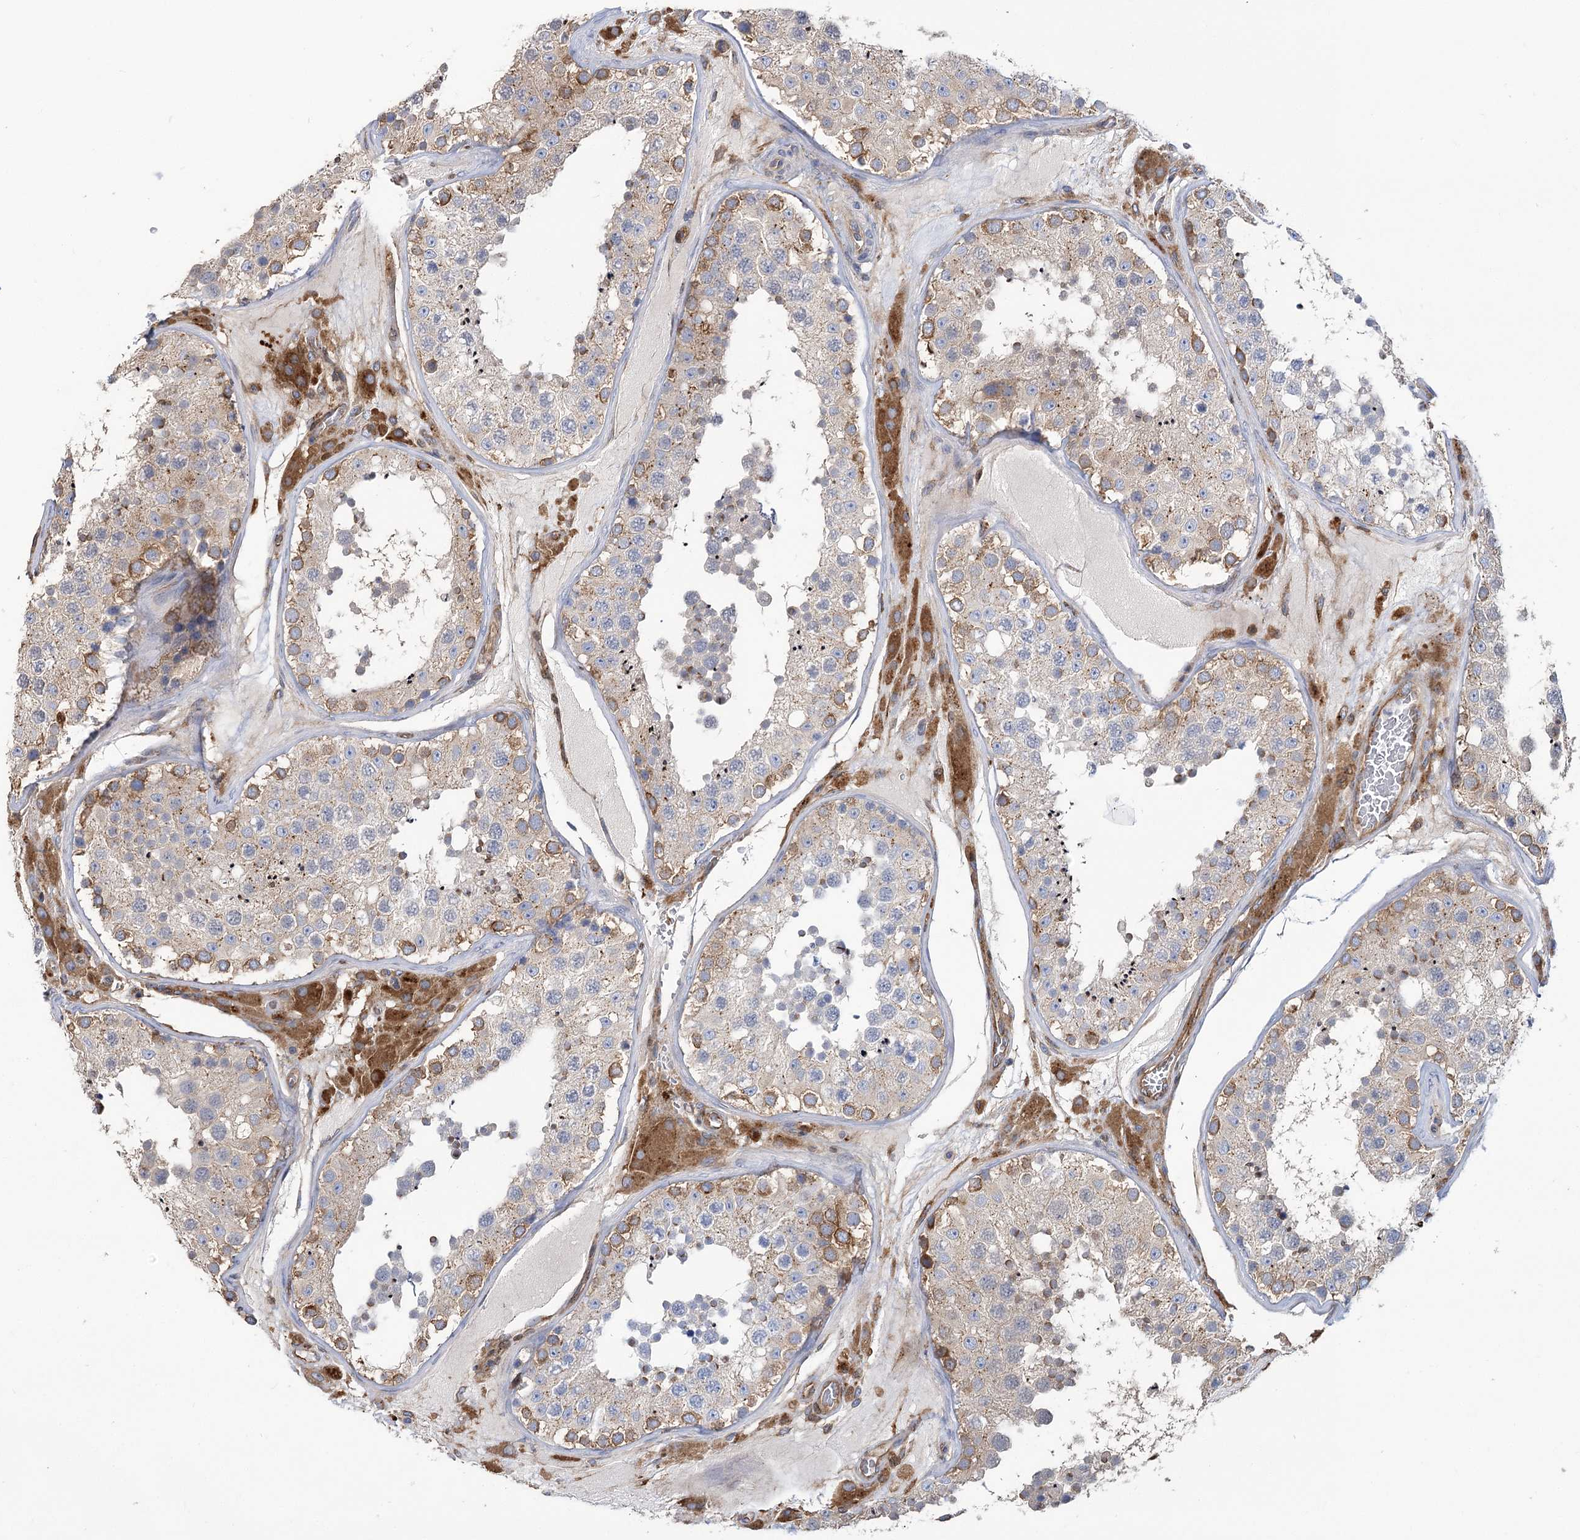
{"staining": {"intensity": "moderate", "quantity": "<25%", "location": "cytoplasmic/membranous"}, "tissue": "testis", "cell_type": "Cells in seminiferous ducts", "image_type": "normal", "snomed": [{"axis": "morphology", "description": "Normal tissue, NOS"}, {"axis": "topography", "description": "Testis"}], "caption": "Benign testis was stained to show a protein in brown. There is low levels of moderate cytoplasmic/membranous staining in approximately <25% of cells in seminiferous ducts.", "gene": "GUSB", "patient": {"sex": "male", "age": 26}}